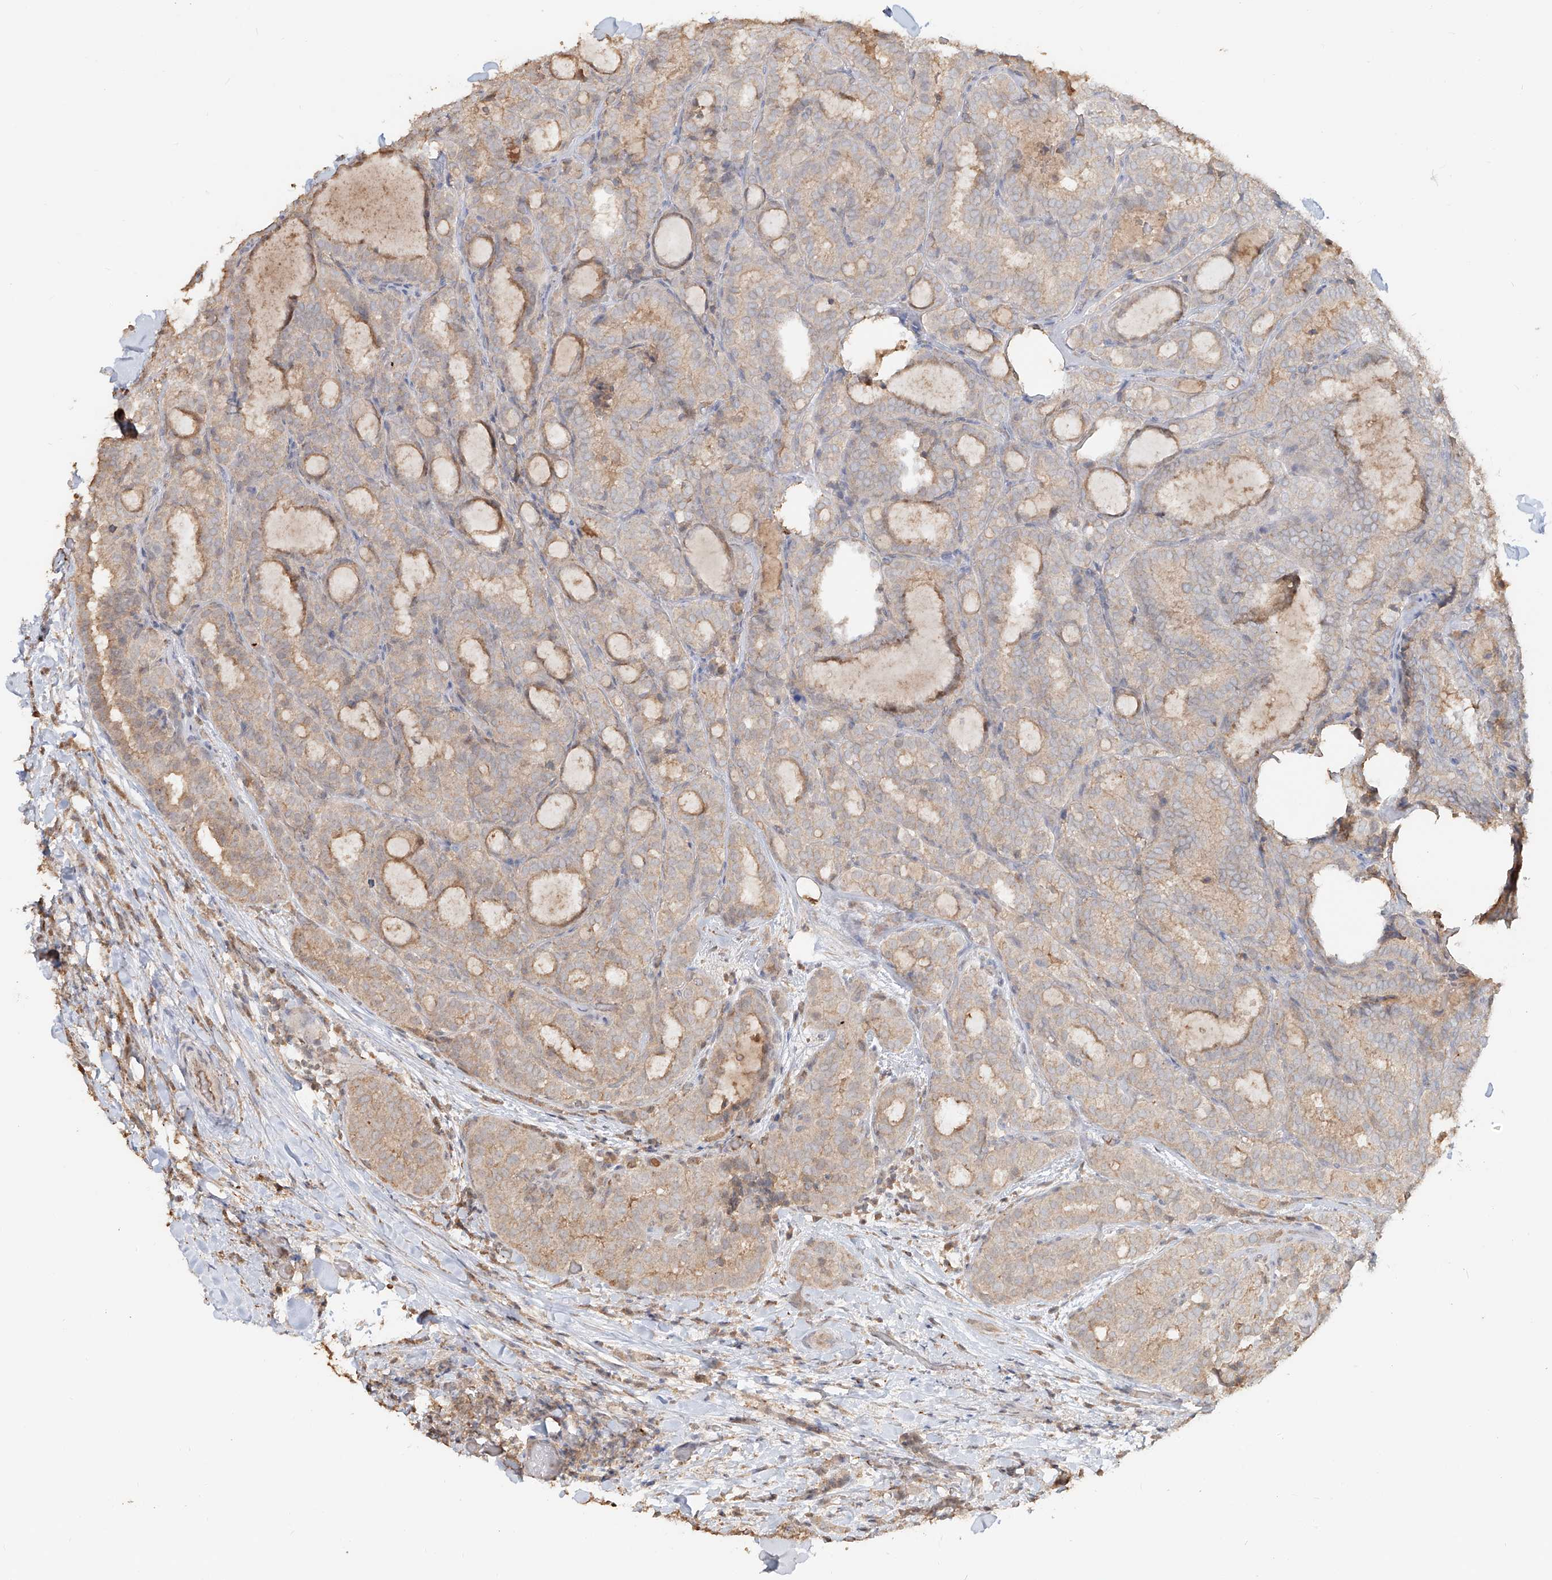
{"staining": {"intensity": "moderate", "quantity": "<25%", "location": "cytoplasmic/membranous"}, "tissue": "thyroid cancer", "cell_type": "Tumor cells", "image_type": "cancer", "snomed": [{"axis": "morphology", "description": "Normal tissue, NOS"}, {"axis": "morphology", "description": "Papillary adenocarcinoma, NOS"}, {"axis": "topography", "description": "Thyroid gland"}], "caption": "Tumor cells demonstrate low levels of moderate cytoplasmic/membranous positivity in approximately <25% of cells in human papillary adenocarcinoma (thyroid). The staining was performed using DAB (3,3'-diaminobenzidine), with brown indicating positive protein expression. Nuclei are stained blue with hematoxylin.", "gene": "NPHS1", "patient": {"sex": "female", "age": 30}}